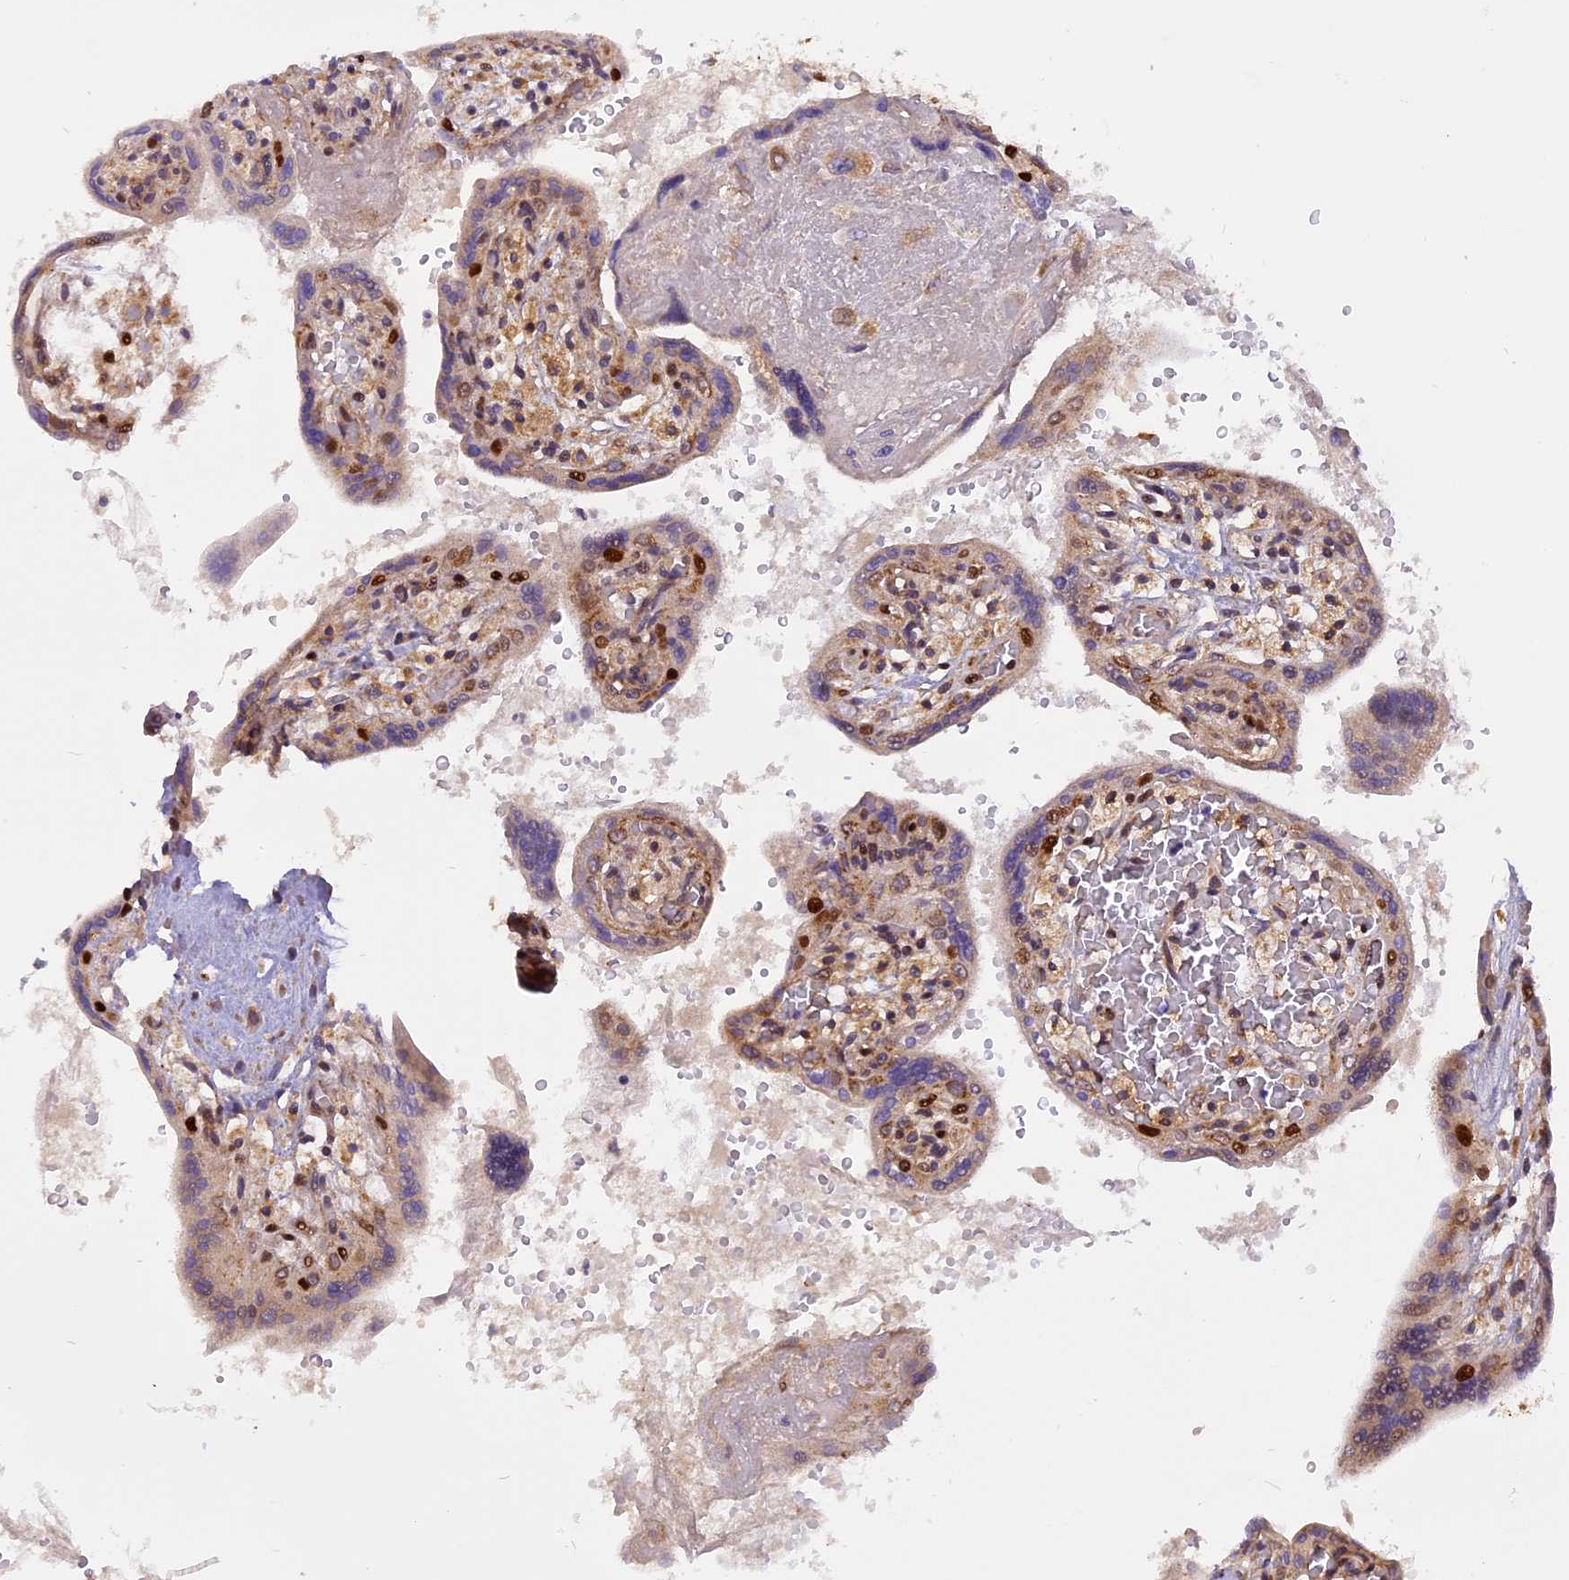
{"staining": {"intensity": "moderate", "quantity": ">75%", "location": "cytoplasmic/membranous,nuclear"}, "tissue": "placenta", "cell_type": "Decidual cells", "image_type": "normal", "snomed": [{"axis": "morphology", "description": "Normal tissue, NOS"}, {"axis": "topography", "description": "Placenta"}], "caption": "A high-resolution histopathology image shows immunohistochemistry staining of benign placenta, which reveals moderate cytoplasmic/membranous,nuclear expression in approximately >75% of decidual cells.", "gene": "MICALL1", "patient": {"sex": "female", "age": 37}}